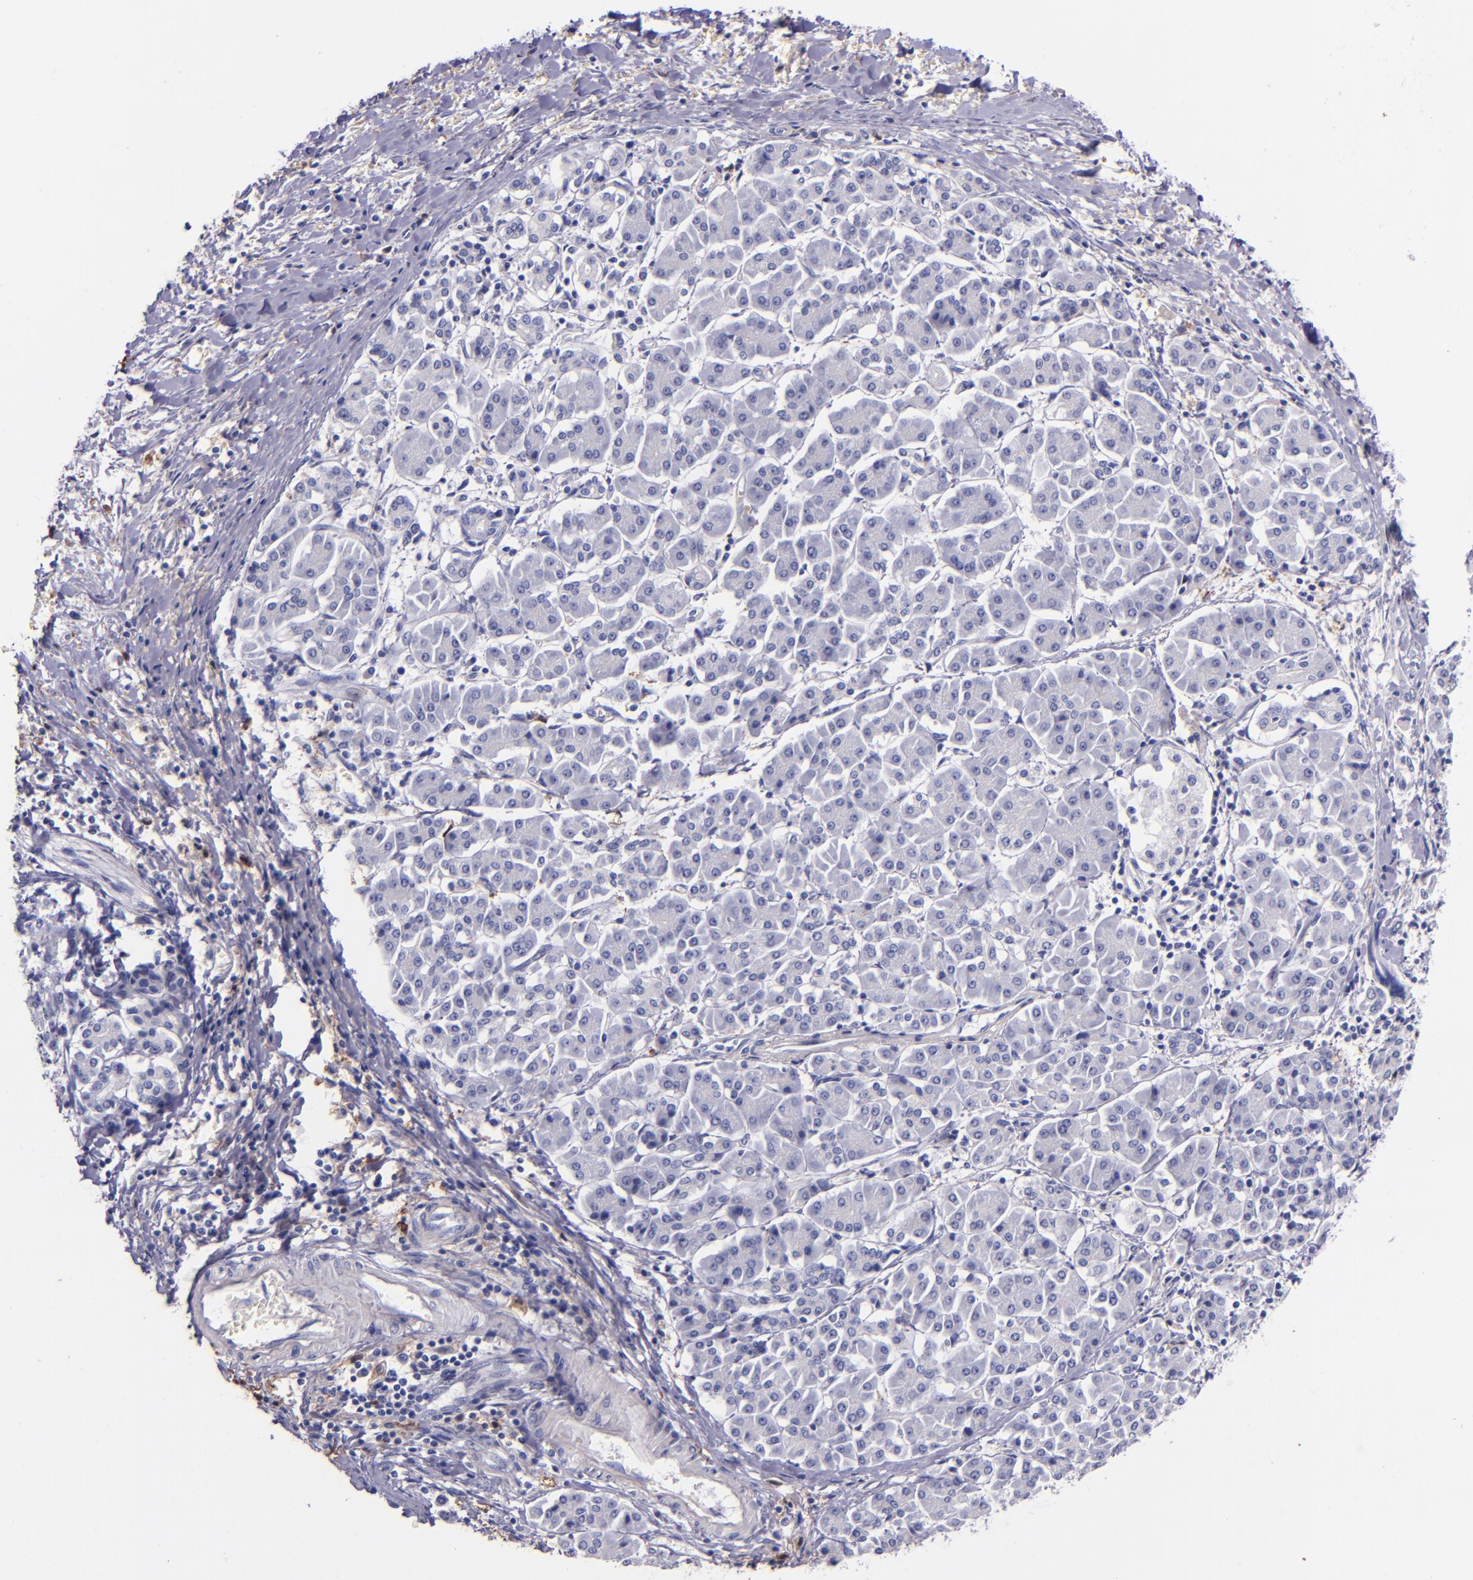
{"staining": {"intensity": "negative", "quantity": "none", "location": "none"}, "tissue": "pancreatic cancer", "cell_type": "Tumor cells", "image_type": "cancer", "snomed": [{"axis": "morphology", "description": "Adenocarcinoma, NOS"}, {"axis": "topography", "description": "Pancreas"}], "caption": "Tumor cells show no significant protein positivity in pancreatic cancer.", "gene": "F13A1", "patient": {"sex": "female", "age": 57}}